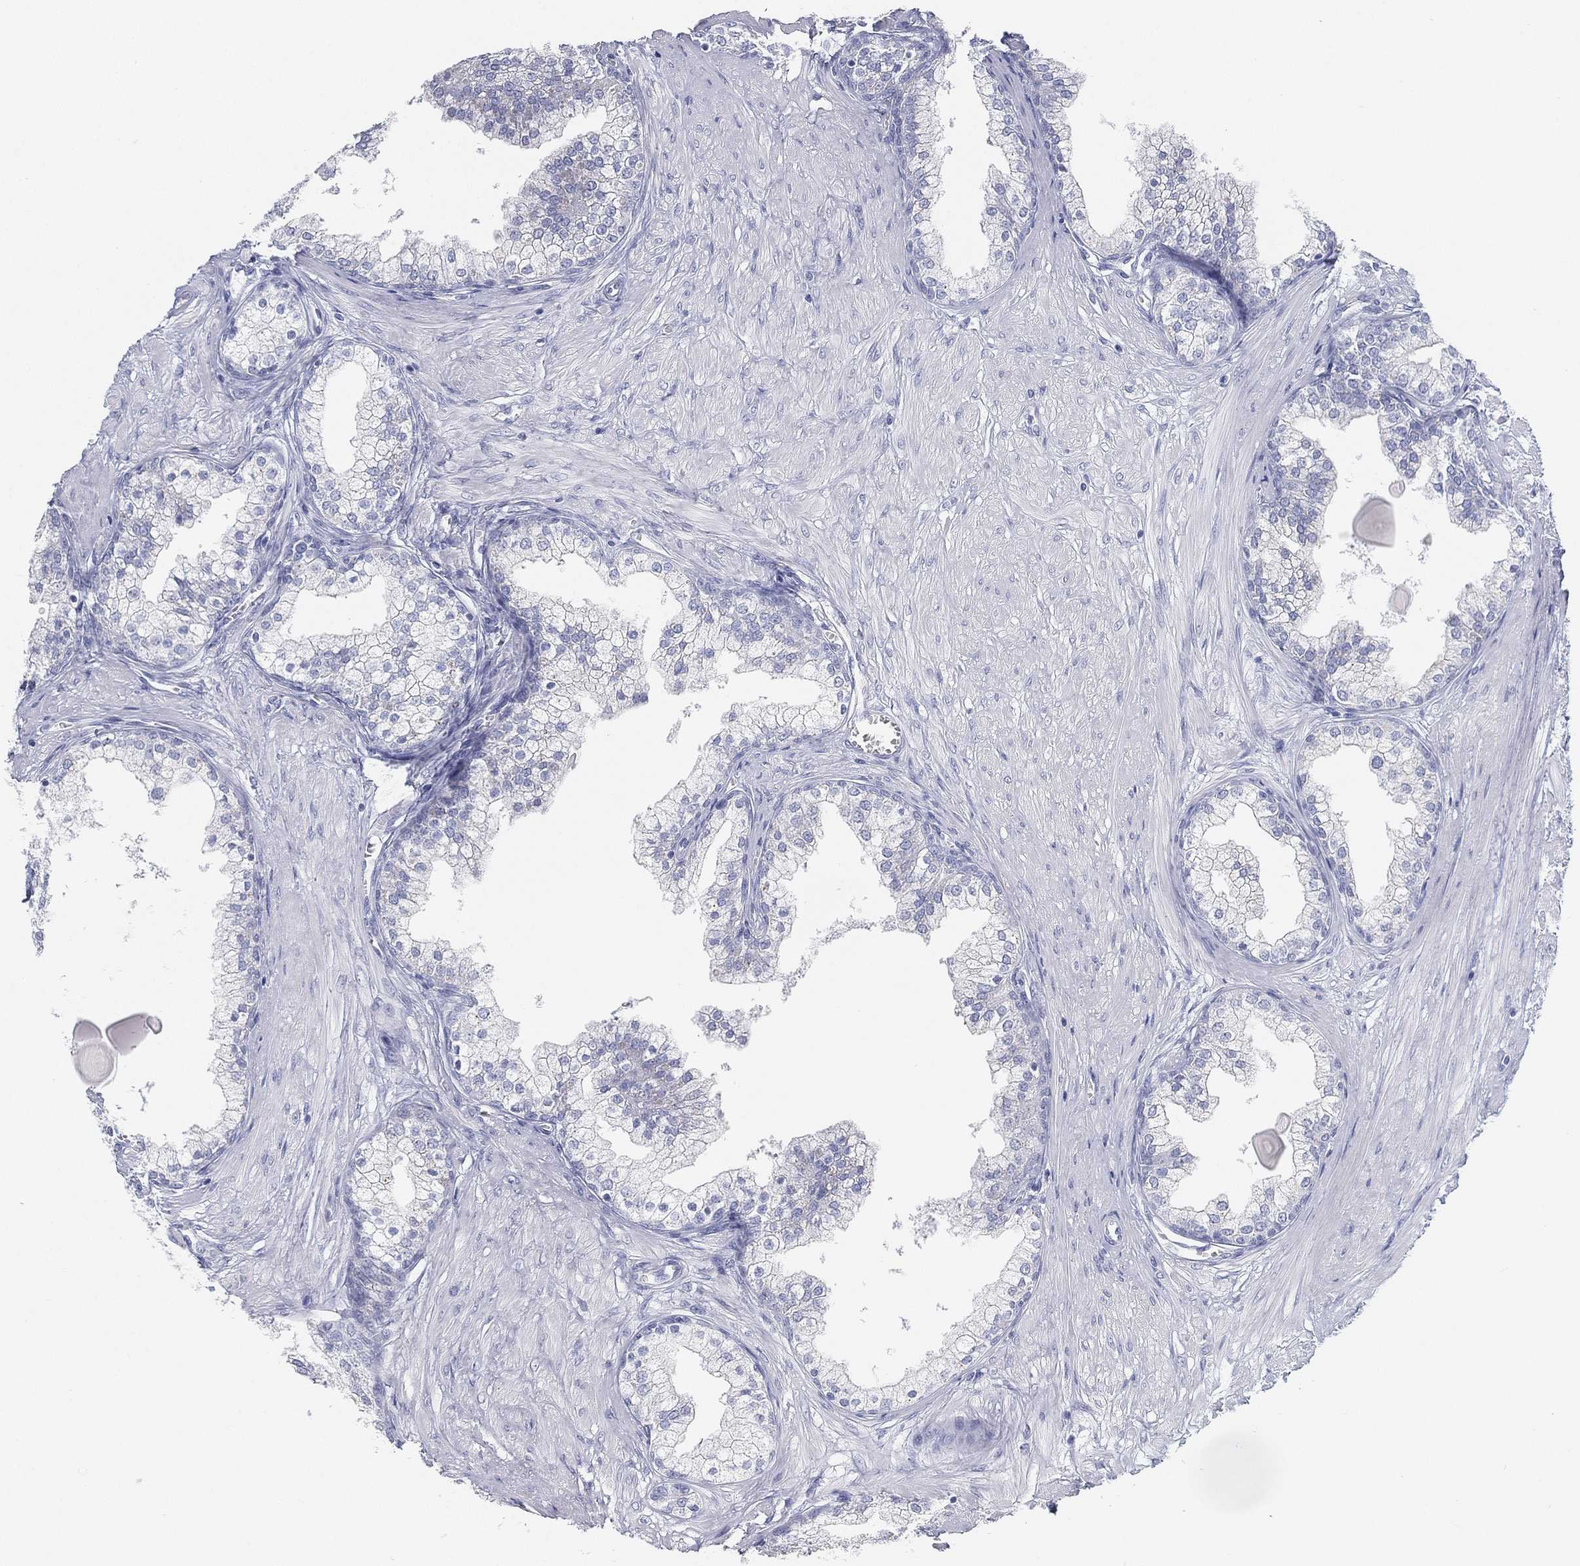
{"staining": {"intensity": "negative", "quantity": "none", "location": "none"}, "tissue": "prostate cancer", "cell_type": "Tumor cells", "image_type": "cancer", "snomed": [{"axis": "morphology", "description": "Adenocarcinoma, NOS"}, {"axis": "topography", "description": "Prostate"}], "caption": "Immunohistochemistry image of neoplastic tissue: adenocarcinoma (prostate) stained with DAB shows no significant protein expression in tumor cells. Brightfield microscopy of IHC stained with DAB (3,3'-diaminobenzidine) (brown) and hematoxylin (blue), captured at high magnification.", "gene": "GPR61", "patient": {"sex": "male", "age": 67}}